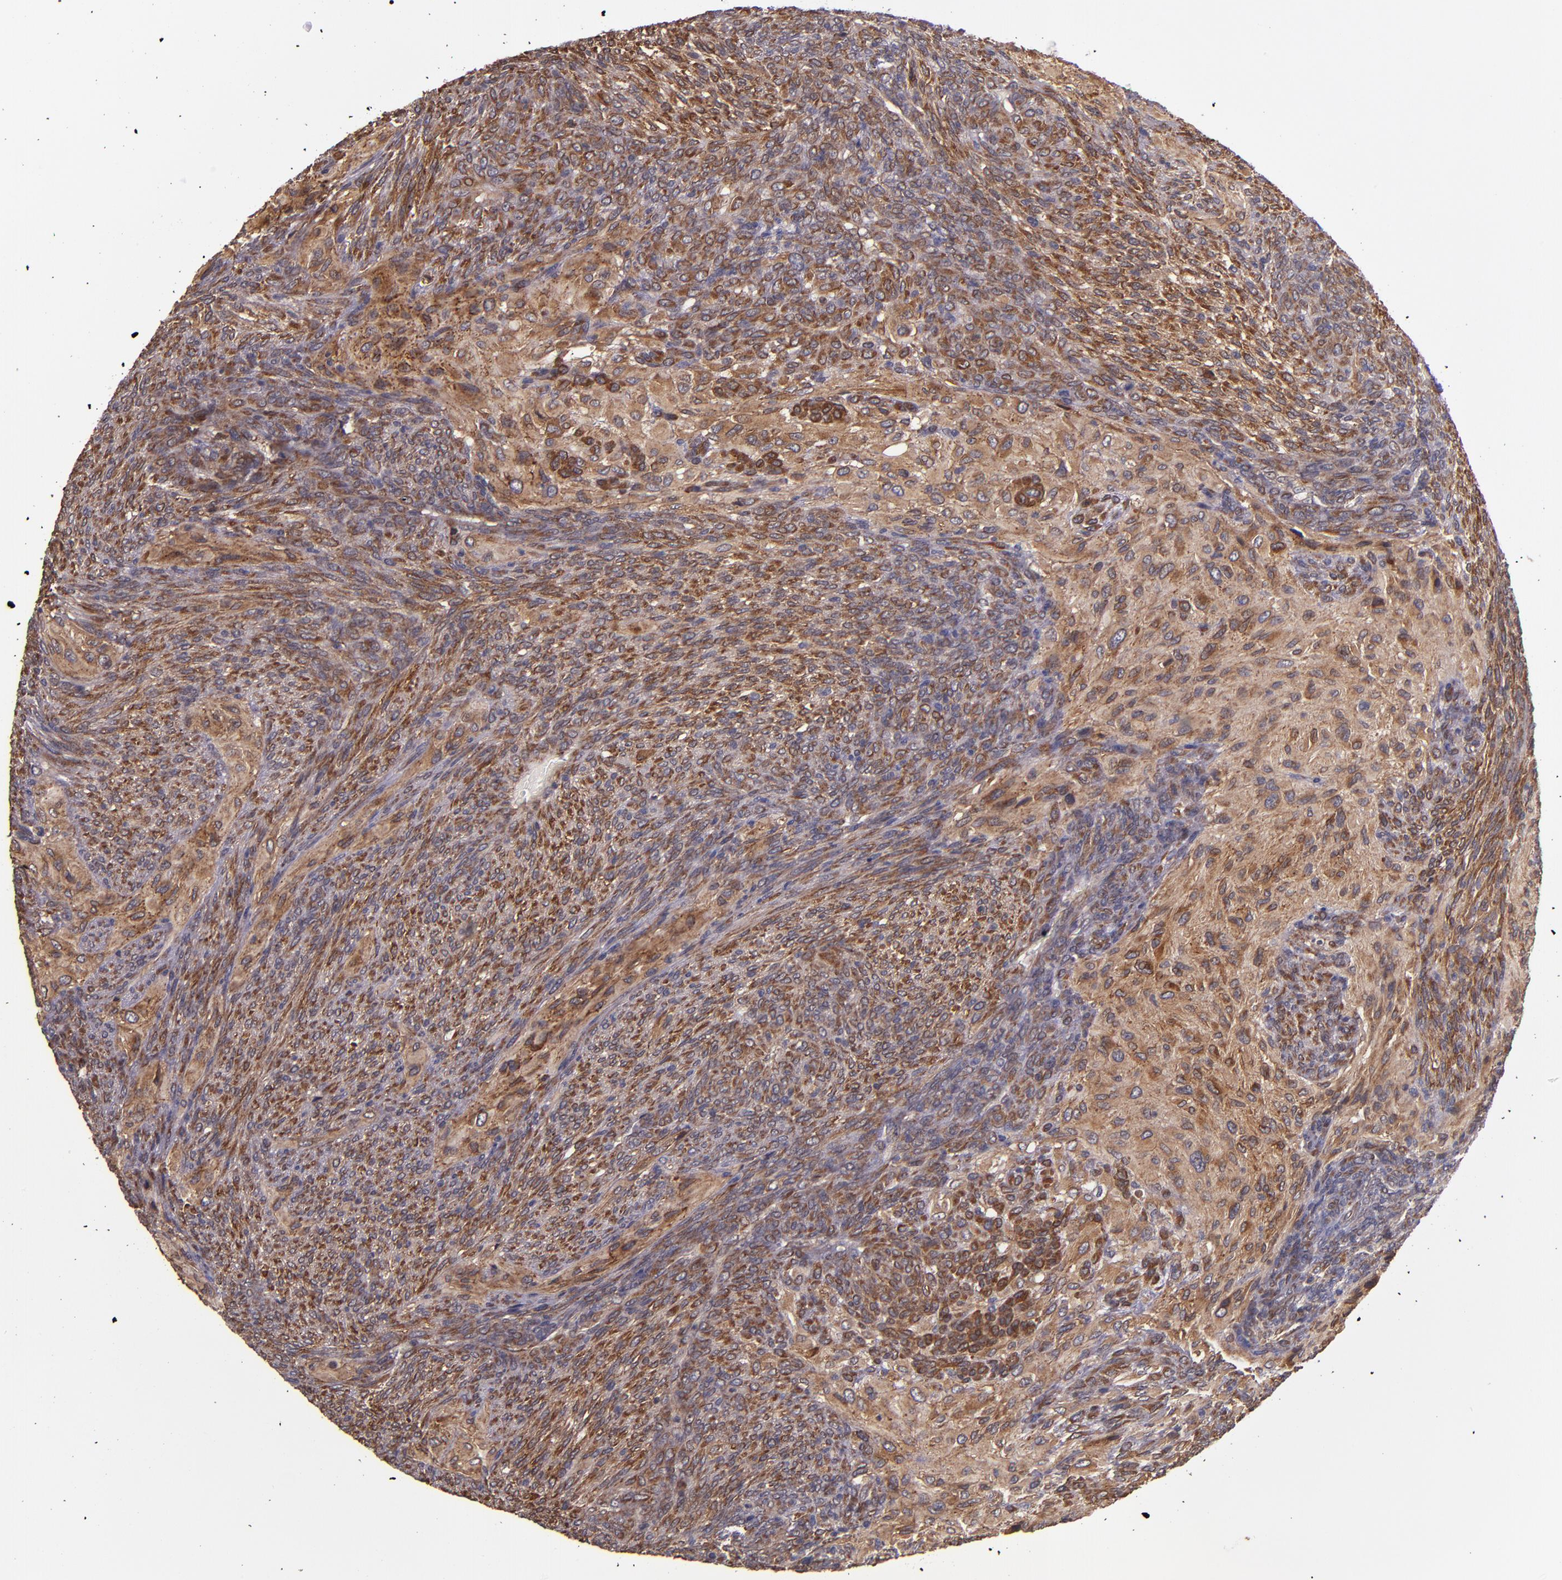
{"staining": {"intensity": "moderate", "quantity": ">75%", "location": "cytoplasmic/membranous"}, "tissue": "glioma", "cell_type": "Tumor cells", "image_type": "cancer", "snomed": [{"axis": "morphology", "description": "Glioma, malignant, High grade"}, {"axis": "topography", "description": "Cerebral cortex"}], "caption": "Immunohistochemistry (IHC) (DAB) staining of human glioma demonstrates moderate cytoplasmic/membranous protein staining in about >75% of tumor cells. (IHC, brightfield microscopy, high magnification).", "gene": "PRAF2", "patient": {"sex": "female", "age": 55}}